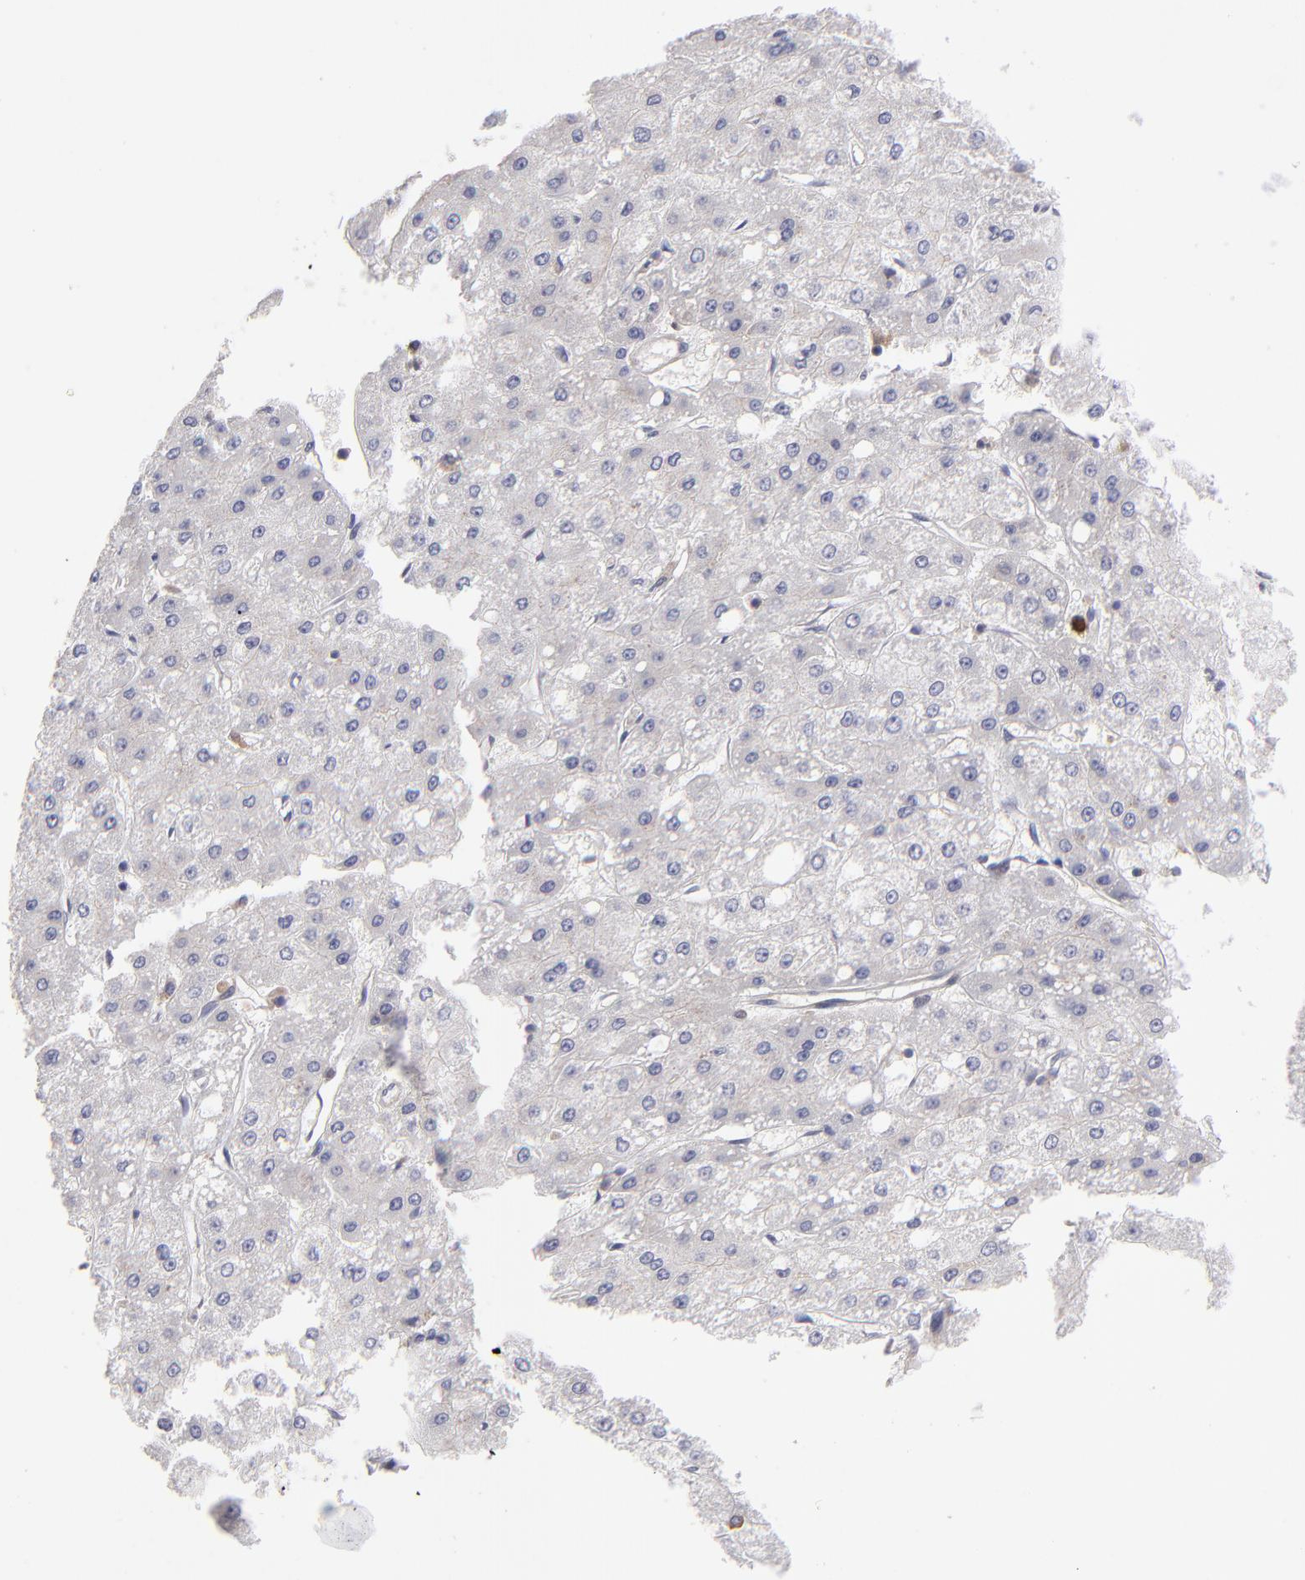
{"staining": {"intensity": "negative", "quantity": "none", "location": "none"}, "tissue": "liver cancer", "cell_type": "Tumor cells", "image_type": "cancer", "snomed": [{"axis": "morphology", "description": "Carcinoma, Hepatocellular, NOS"}, {"axis": "topography", "description": "Liver"}], "caption": "Immunohistochemistry photomicrograph of hepatocellular carcinoma (liver) stained for a protein (brown), which shows no positivity in tumor cells.", "gene": "EIF3L", "patient": {"sex": "female", "age": 52}}